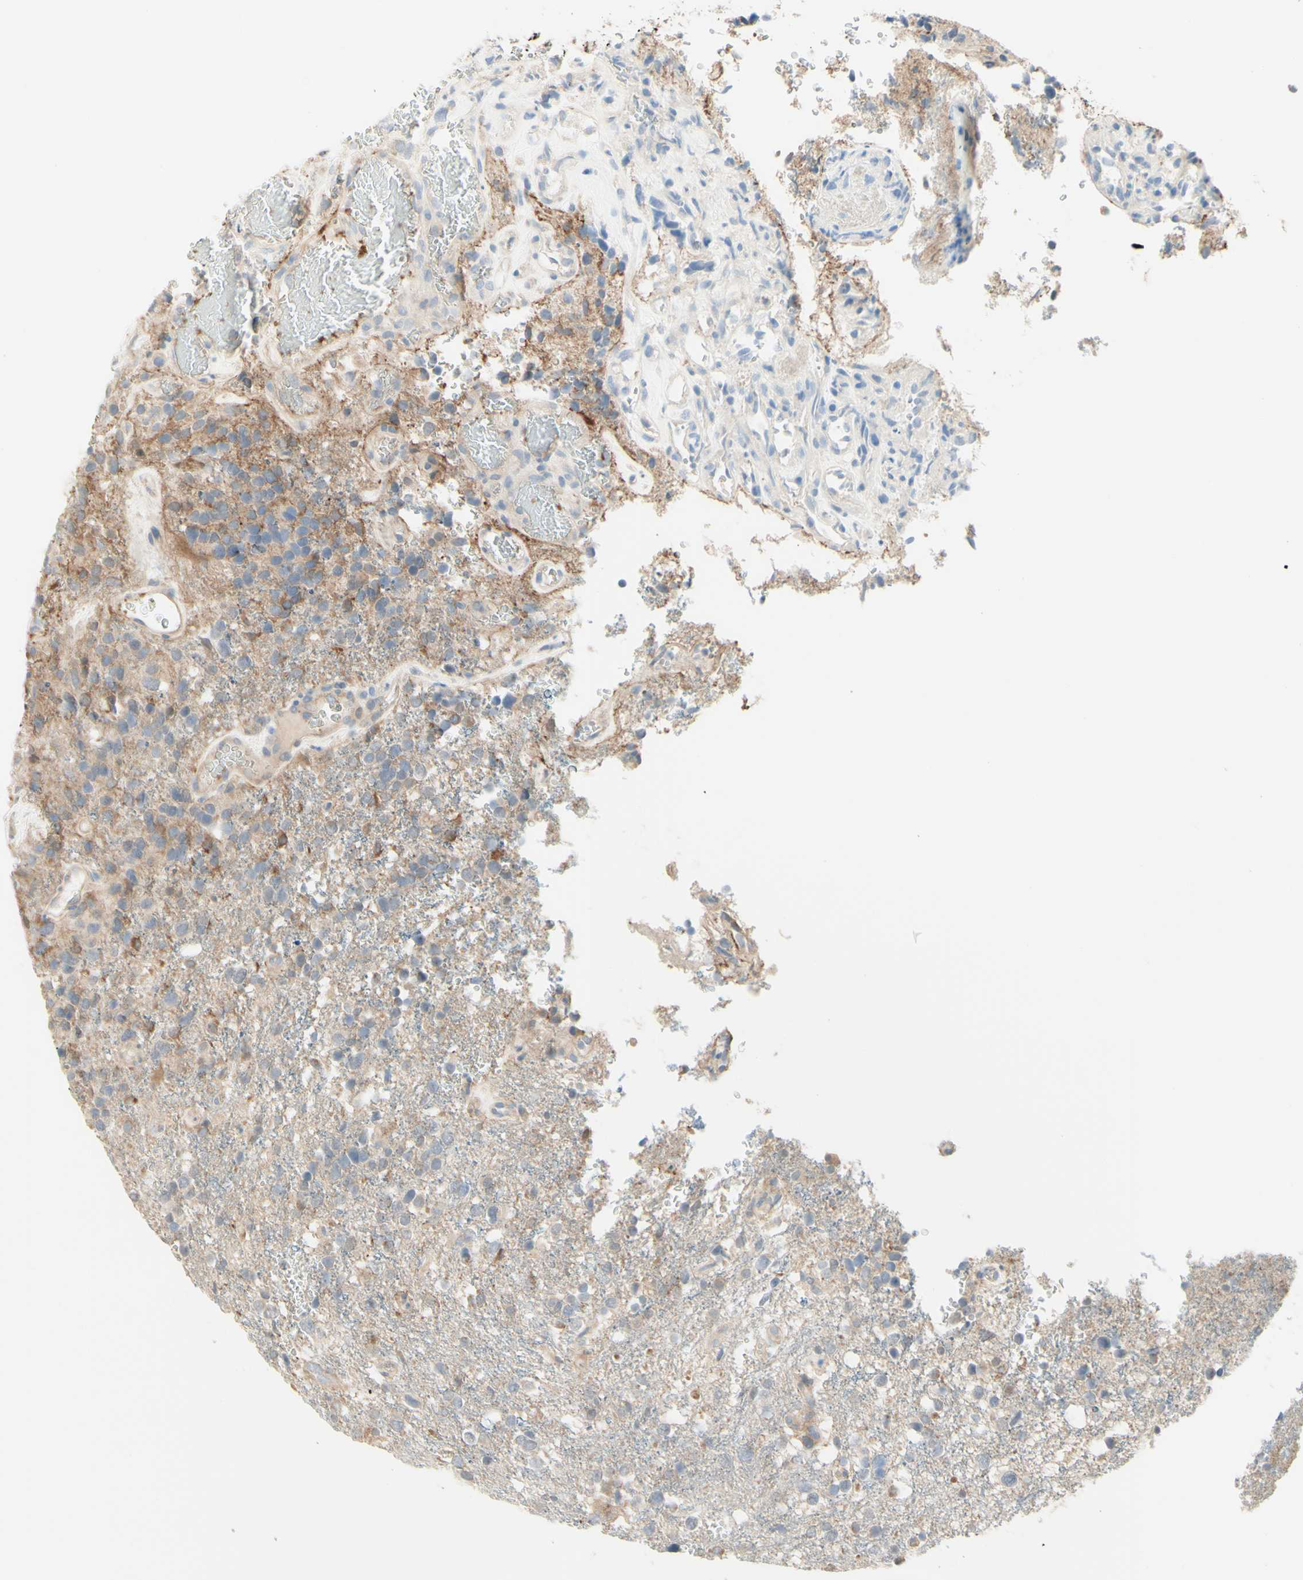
{"staining": {"intensity": "weak", "quantity": "<25%", "location": "cytoplasmic/membranous"}, "tissue": "glioma", "cell_type": "Tumor cells", "image_type": "cancer", "snomed": [{"axis": "morphology", "description": "Glioma, malignant, High grade"}, {"axis": "topography", "description": "Brain"}], "caption": "IHC image of neoplastic tissue: human malignant glioma (high-grade) stained with DAB exhibits no significant protein staining in tumor cells.", "gene": "MTM1", "patient": {"sex": "female", "age": 58}}